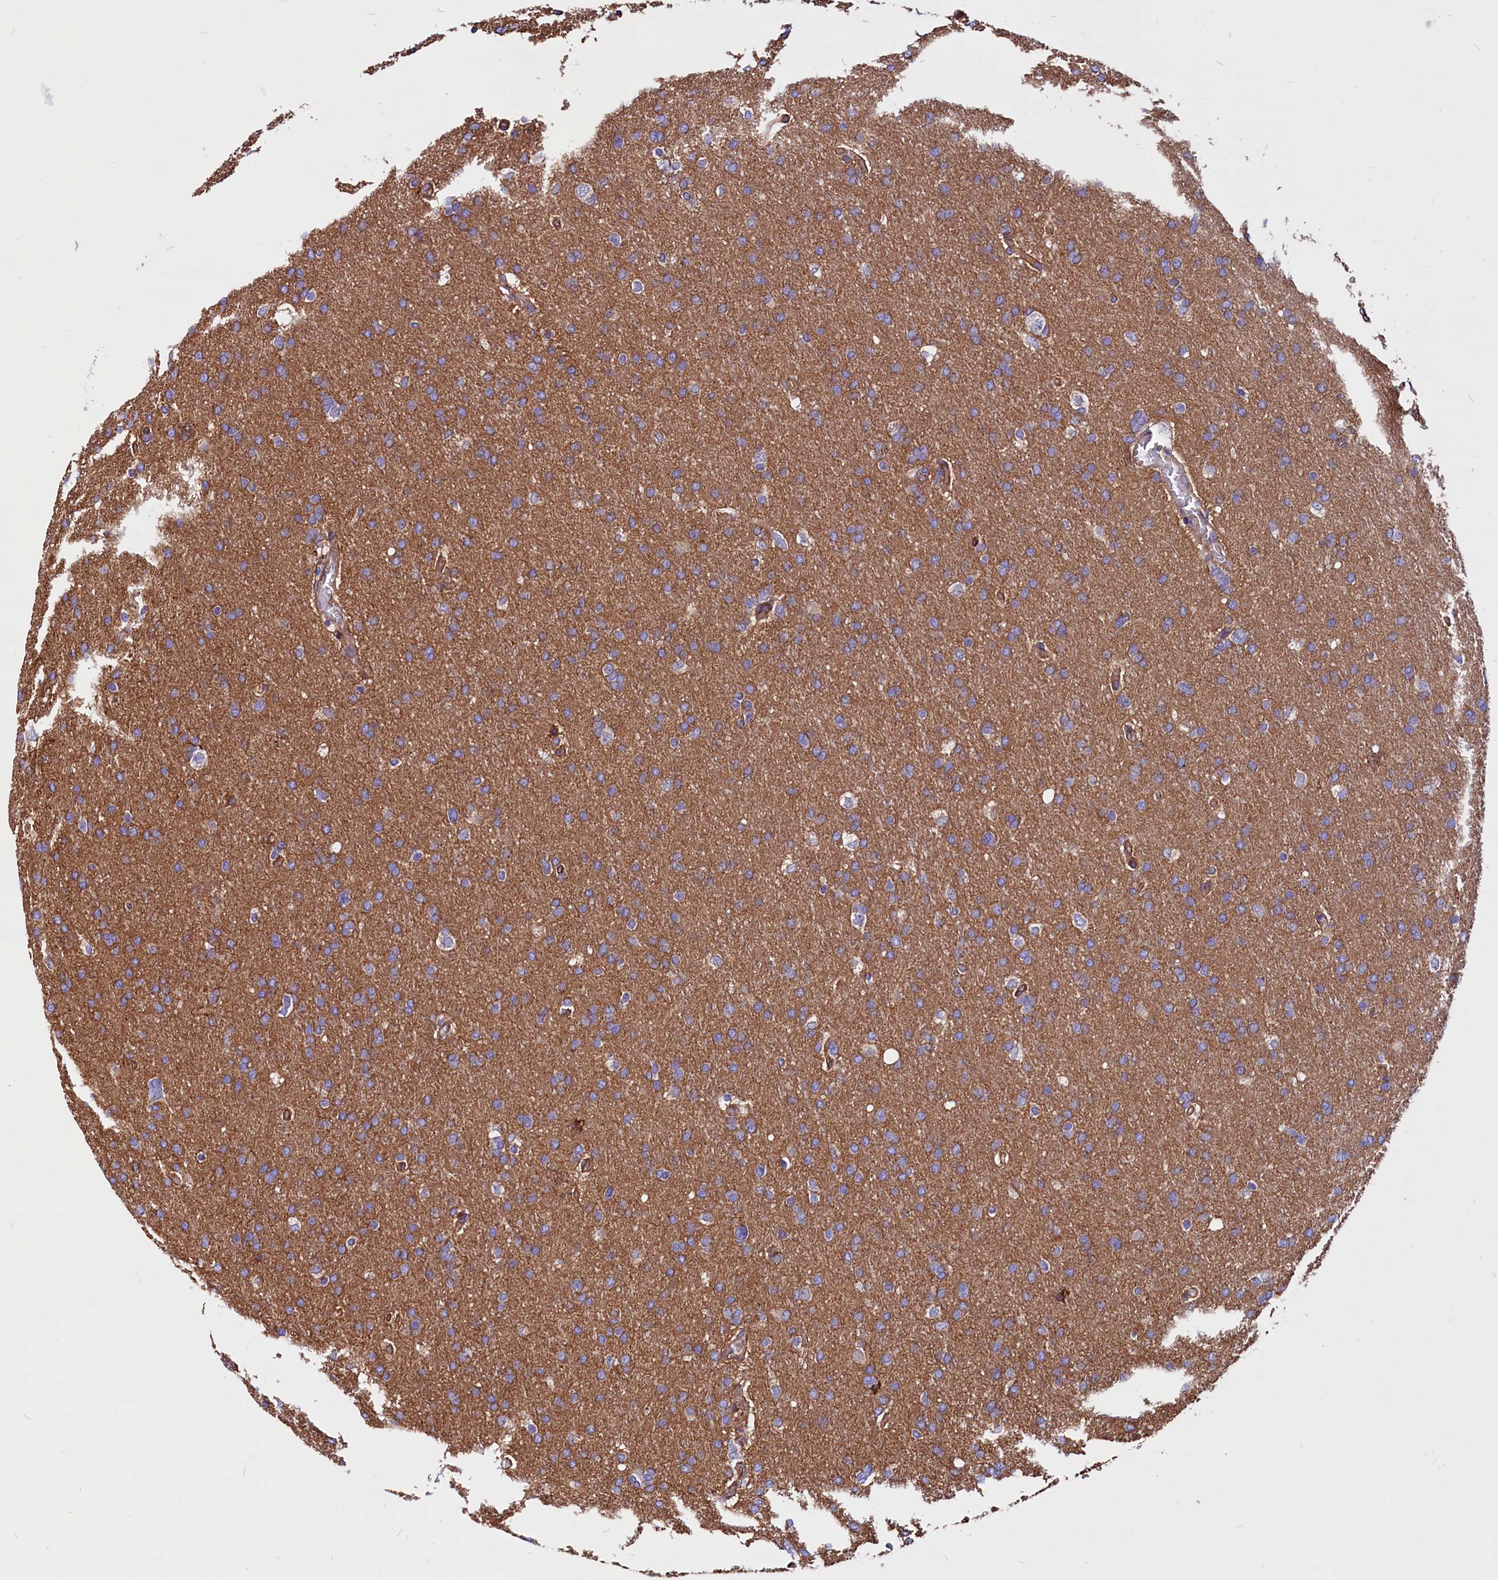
{"staining": {"intensity": "negative", "quantity": "none", "location": "none"}, "tissue": "glioma", "cell_type": "Tumor cells", "image_type": "cancer", "snomed": [{"axis": "morphology", "description": "Glioma, malignant, High grade"}, {"axis": "topography", "description": "Cerebral cortex"}], "caption": "Tumor cells are negative for brown protein staining in malignant glioma (high-grade). (DAB immunohistochemistry (IHC) visualized using brightfield microscopy, high magnification).", "gene": "ZNF749", "patient": {"sex": "female", "age": 36}}